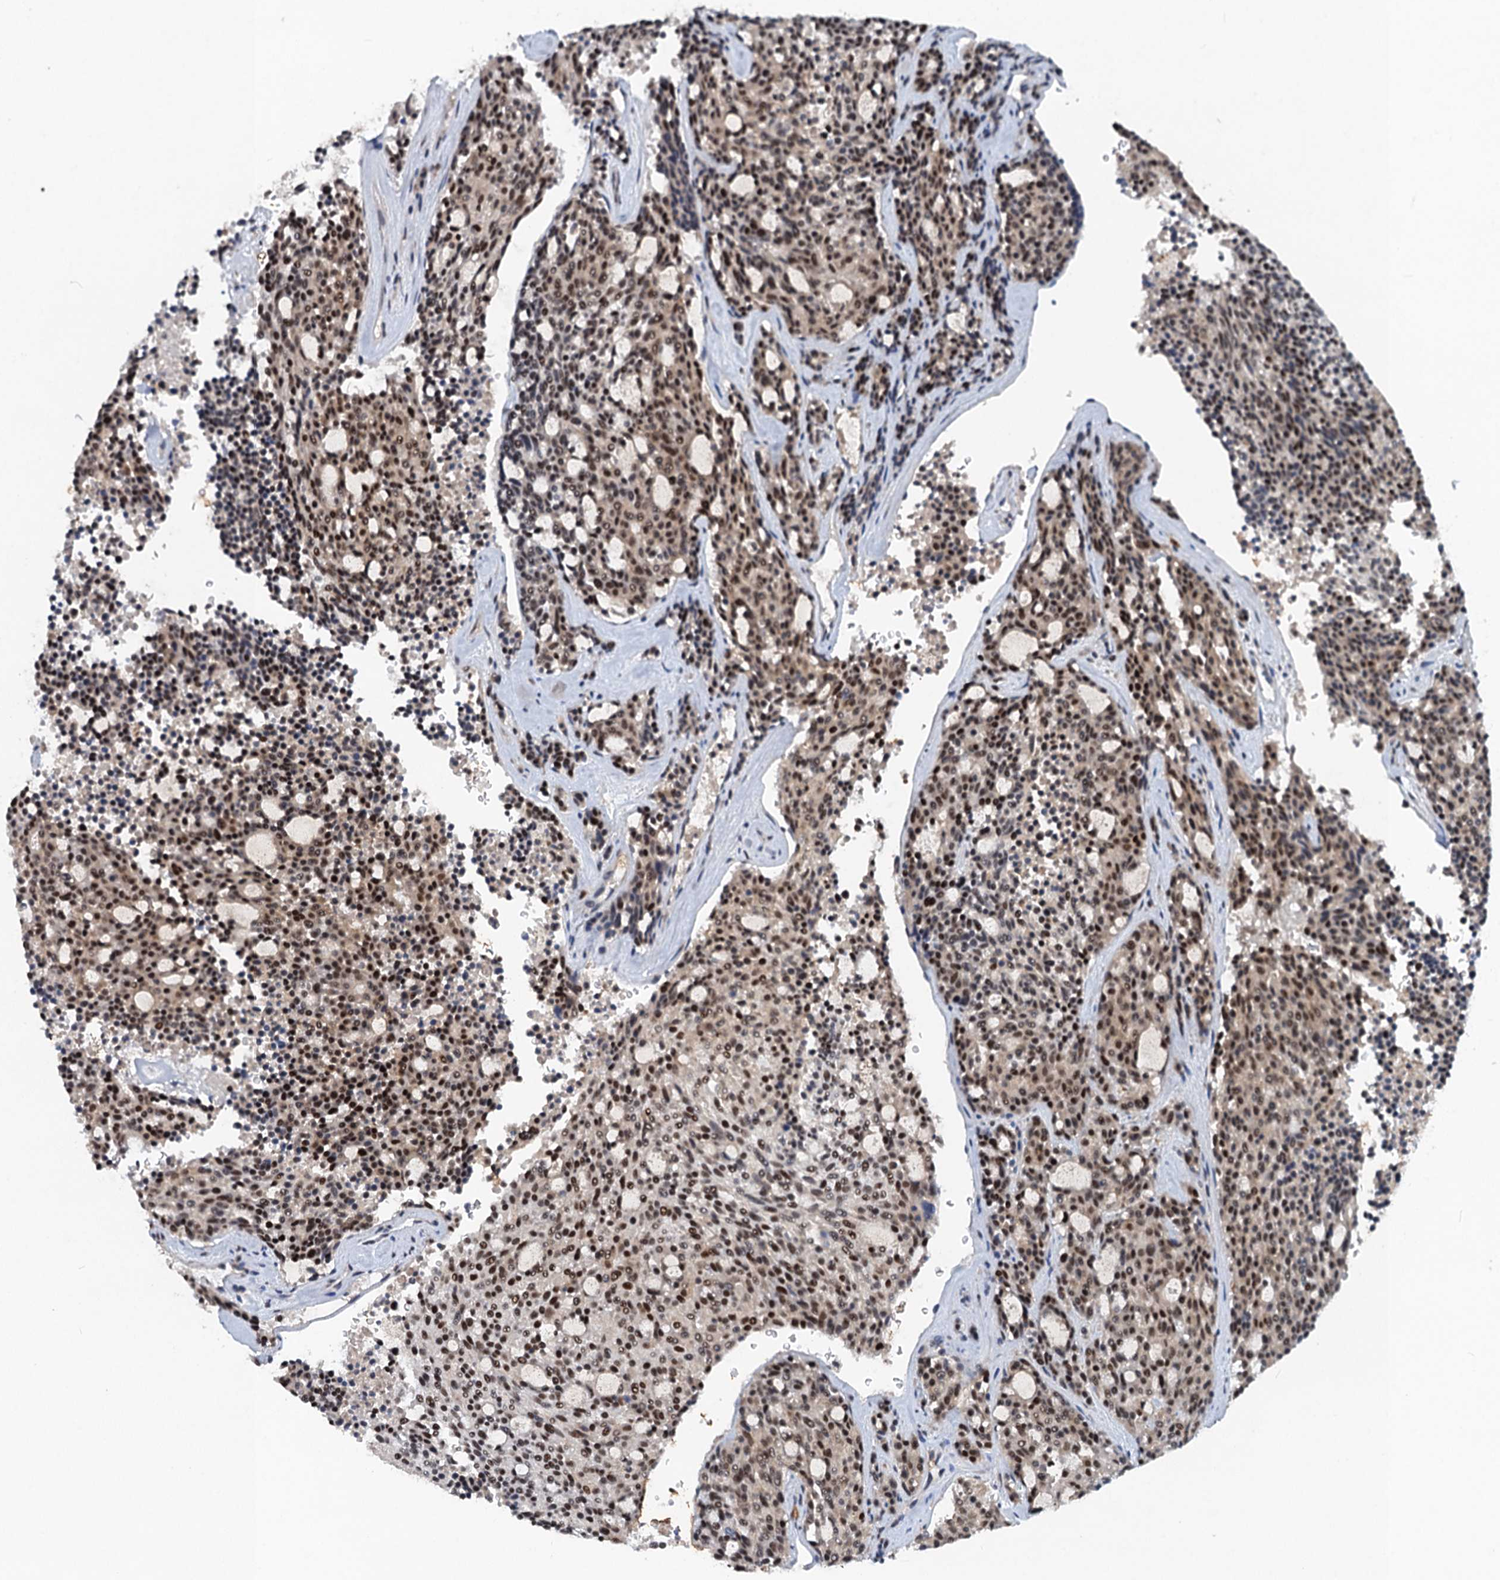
{"staining": {"intensity": "strong", "quantity": "25%-75%", "location": "nuclear"}, "tissue": "carcinoid", "cell_type": "Tumor cells", "image_type": "cancer", "snomed": [{"axis": "morphology", "description": "Carcinoid, malignant, NOS"}, {"axis": "topography", "description": "Pancreas"}], "caption": "This micrograph reveals carcinoid stained with immunohistochemistry (IHC) to label a protein in brown. The nuclear of tumor cells show strong positivity for the protein. Nuclei are counter-stained blue.", "gene": "CSTF3", "patient": {"sex": "female", "age": 54}}